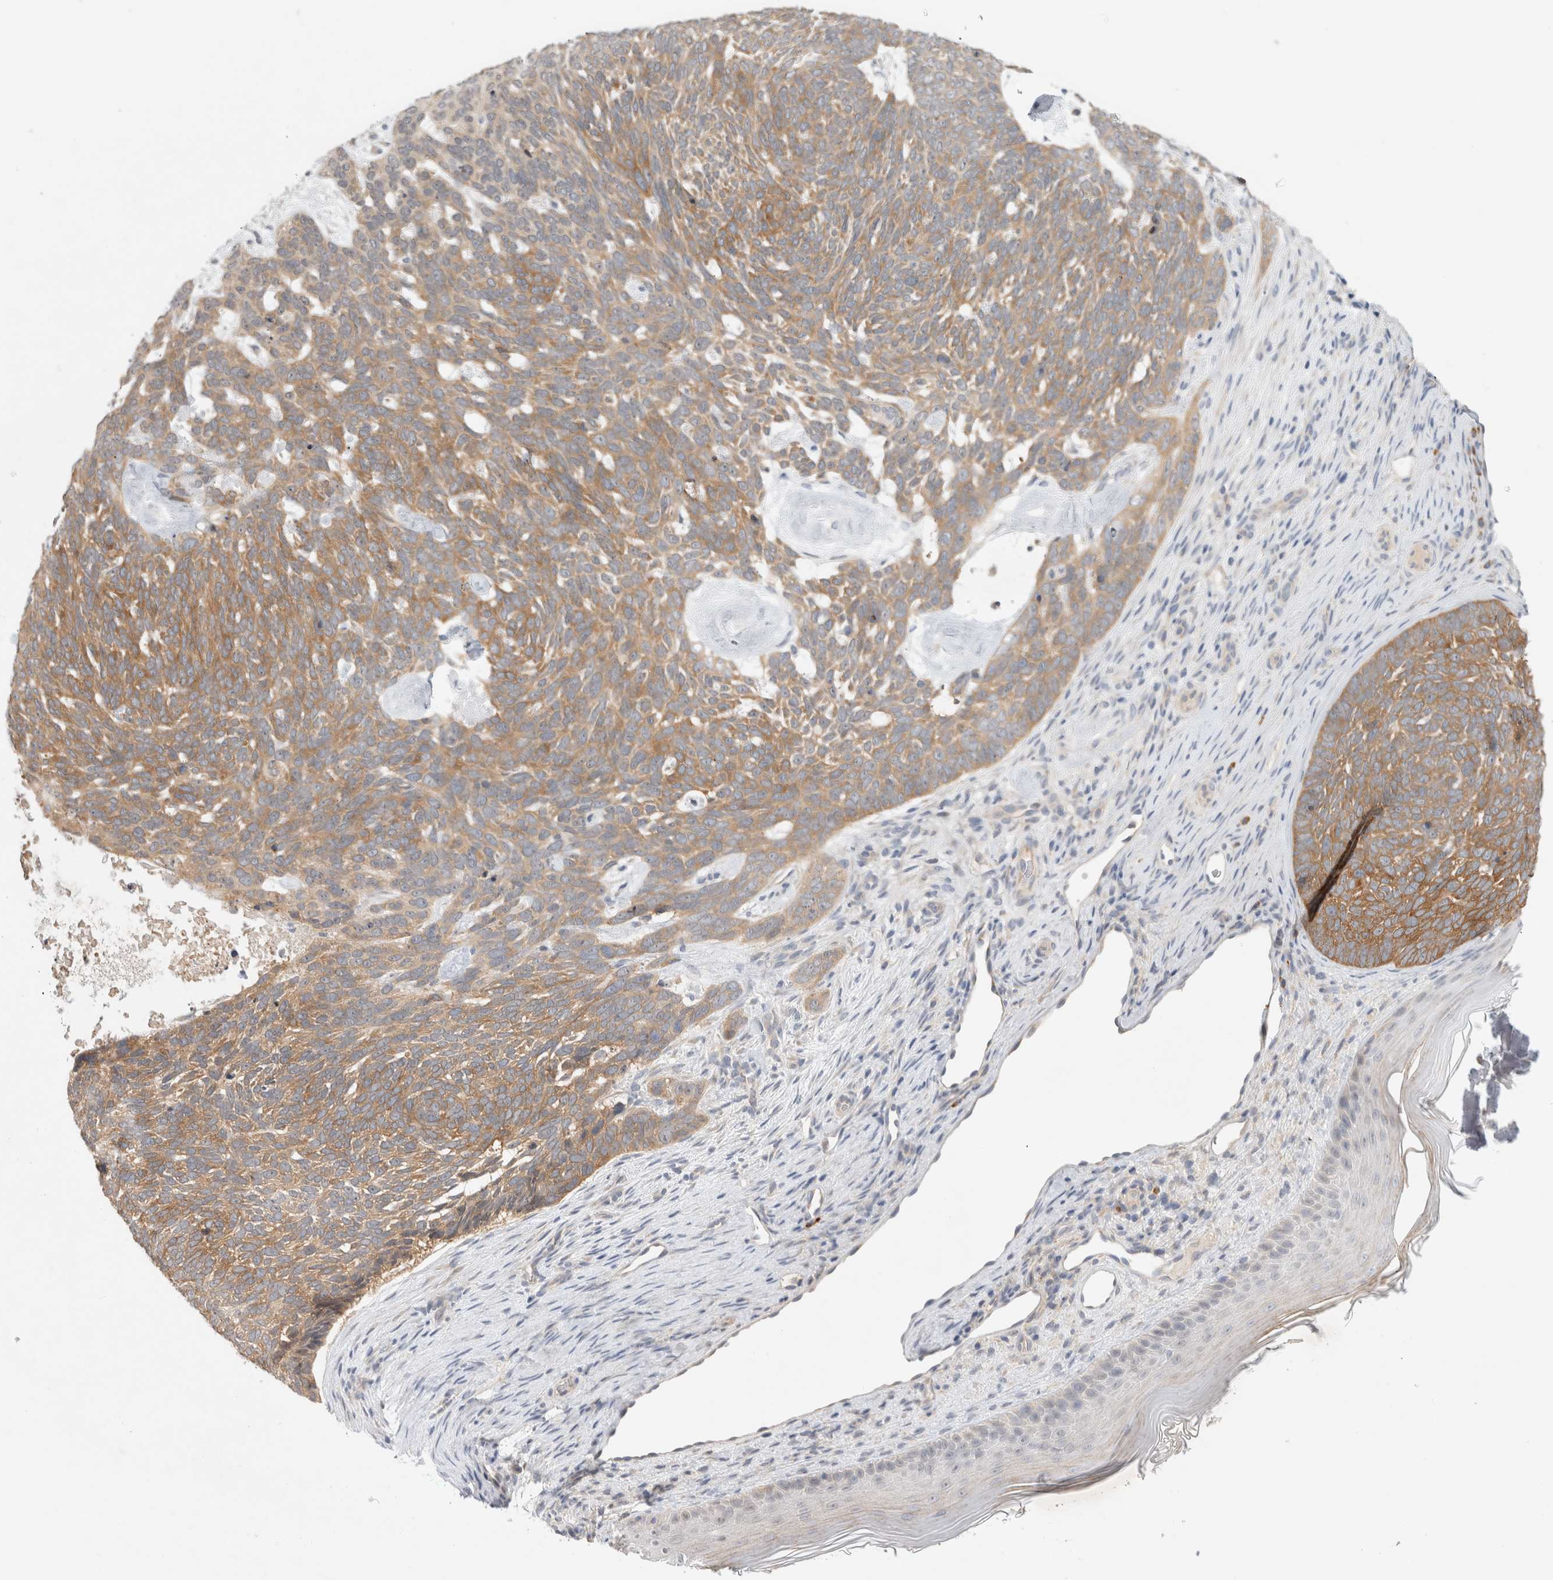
{"staining": {"intensity": "moderate", "quantity": ">75%", "location": "cytoplasmic/membranous"}, "tissue": "skin cancer", "cell_type": "Tumor cells", "image_type": "cancer", "snomed": [{"axis": "morphology", "description": "Basal cell carcinoma"}, {"axis": "topography", "description": "Skin"}], "caption": "DAB immunohistochemical staining of skin cancer displays moderate cytoplasmic/membranous protein staining in approximately >75% of tumor cells.", "gene": "NEDD4L", "patient": {"sex": "female", "age": 85}}